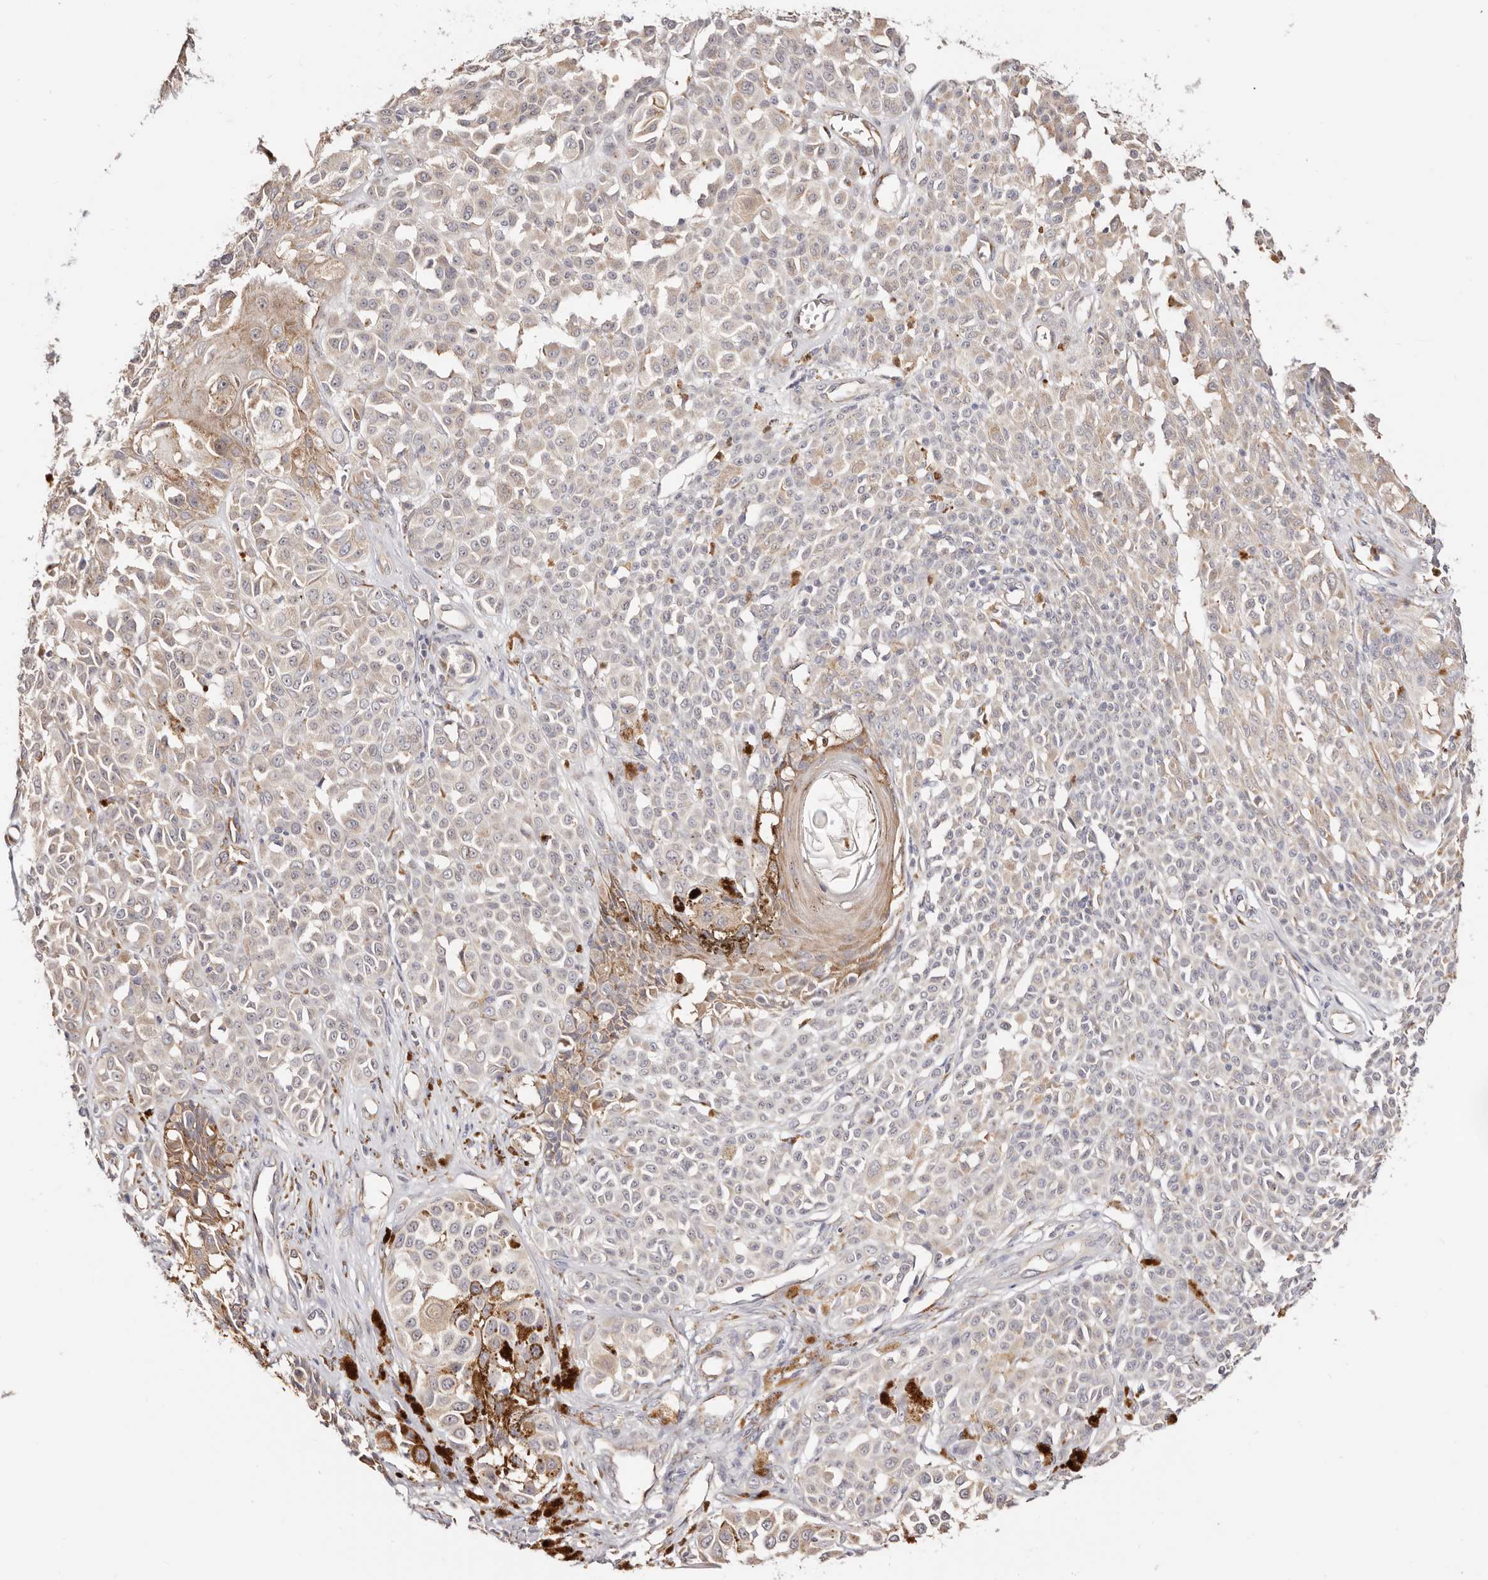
{"staining": {"intensity": "weak", "quantity": "25%-75%", "location": "cytoplasmic/membranous"}, "tissue": "melanoma", "cell_type": "Tumor cells", "image_type": "cancer", "snomed": [{"axis": "morphology", "description": "Malignant melanoma, NOS"}, {"axis": "topography", "description": "Skin of leg"}], "caption": "The image reveals a brown stain indicating the presence of a protein in the cytoplasmic/membranous of tumor cells in malignant melanoma. (IHC, brightfield microscopy, high magnification).", "gene": "BCL2L15", "patient": {"sex": "female", "age": 72}}